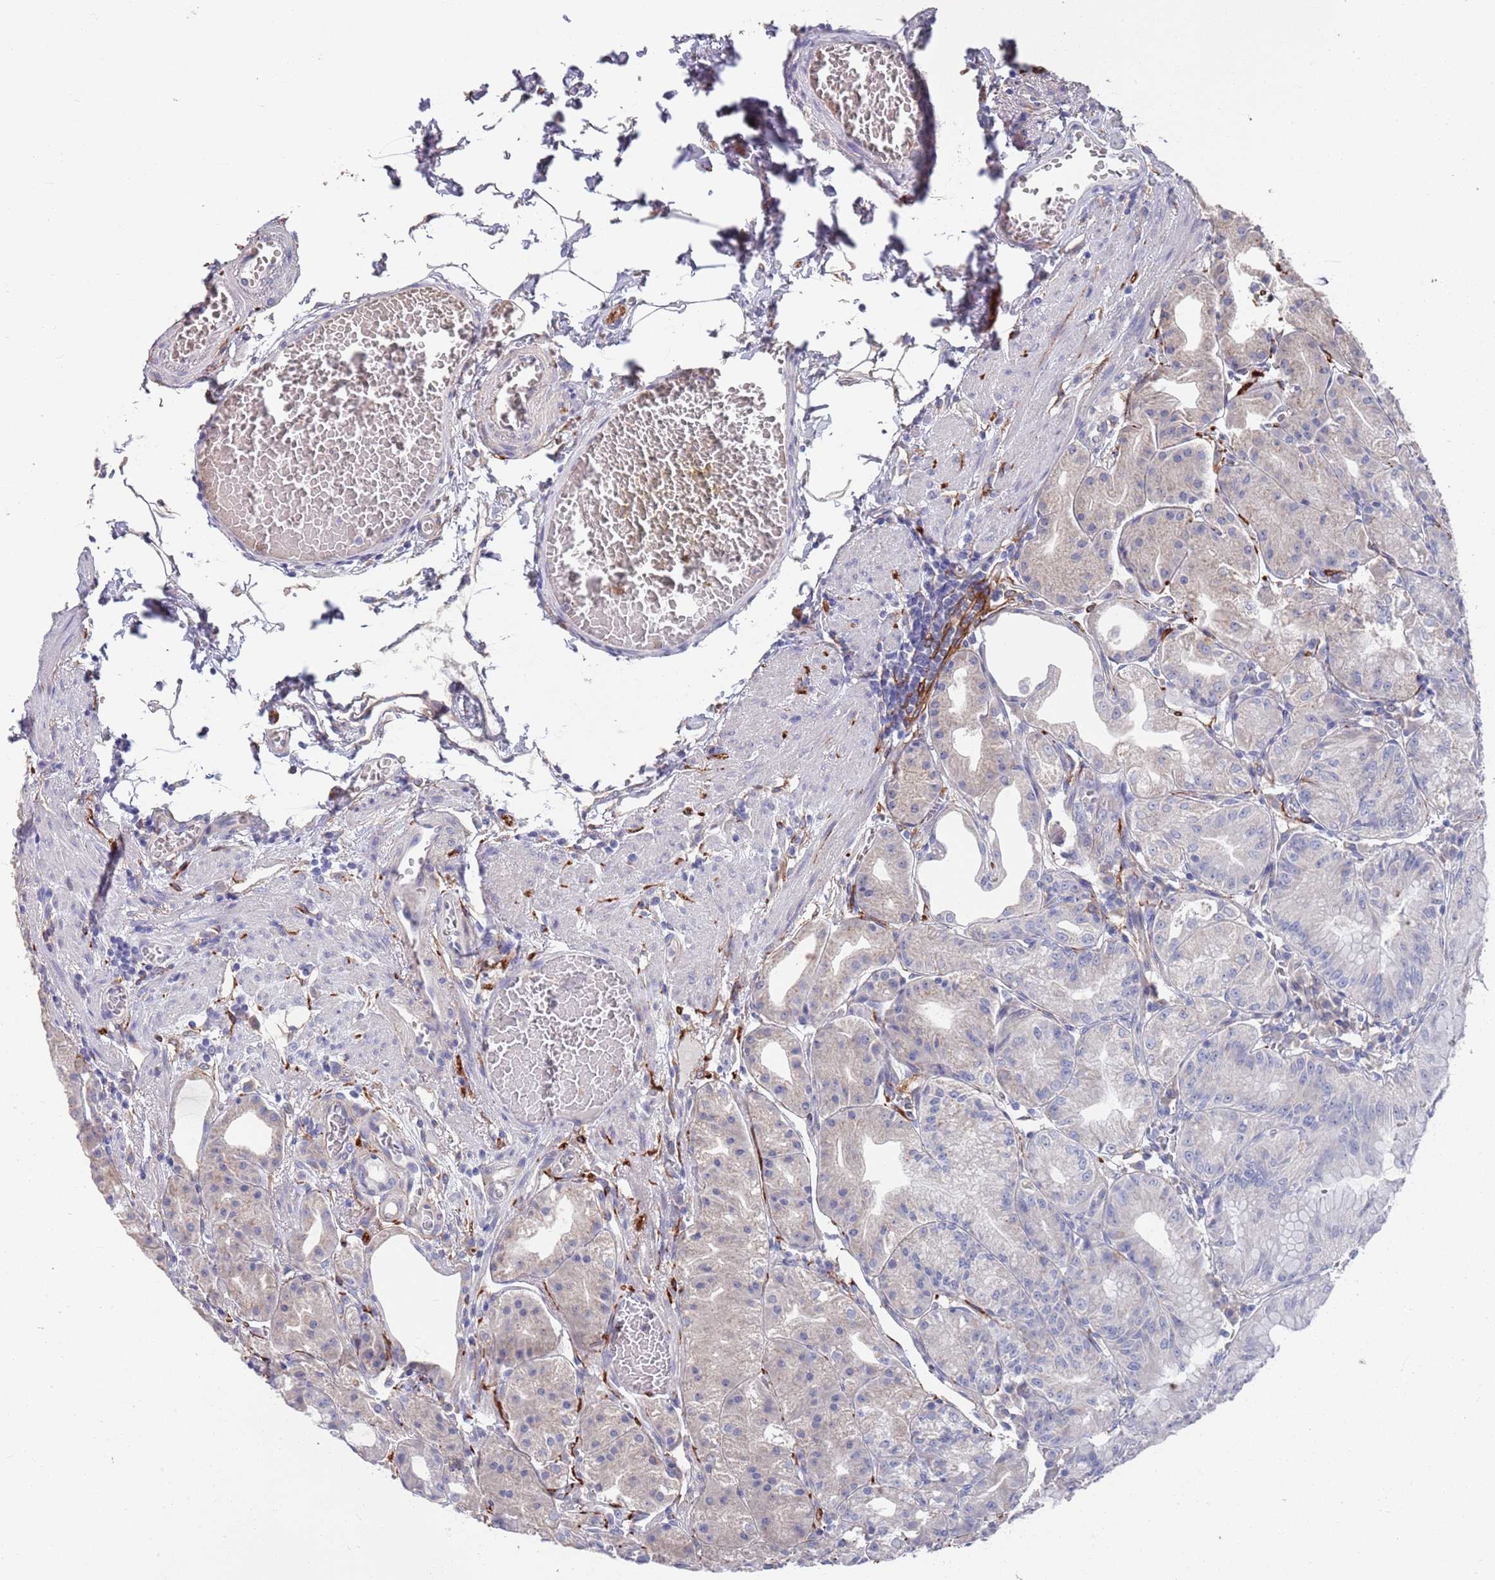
{"staining": {"intensity": "weak", "quantity": "25%-75%", "location": "cytoplasmic/membranous"}, "tissue": "stomach", "cell_type": "Glandular cells", "image_type": "normal", "snomed": [{"axis": "morphology", "description": "Normal tissue, NOS"}, {"axis": "topography", "description": "Stomach, upper"}, {"axis": "topography", "description": "Stomach, lower"}], "caption": "A histopathology image of human stomach stained for a protein shows weak cytoplasmic/membranous brown staining in glandular cells. Using DAB (brown) and hematoxylin (blue) stains, captured at high magnification using brightfield microscopy.", "gene": "ANK2", "patient": {"sex": "male", "age": 71}}